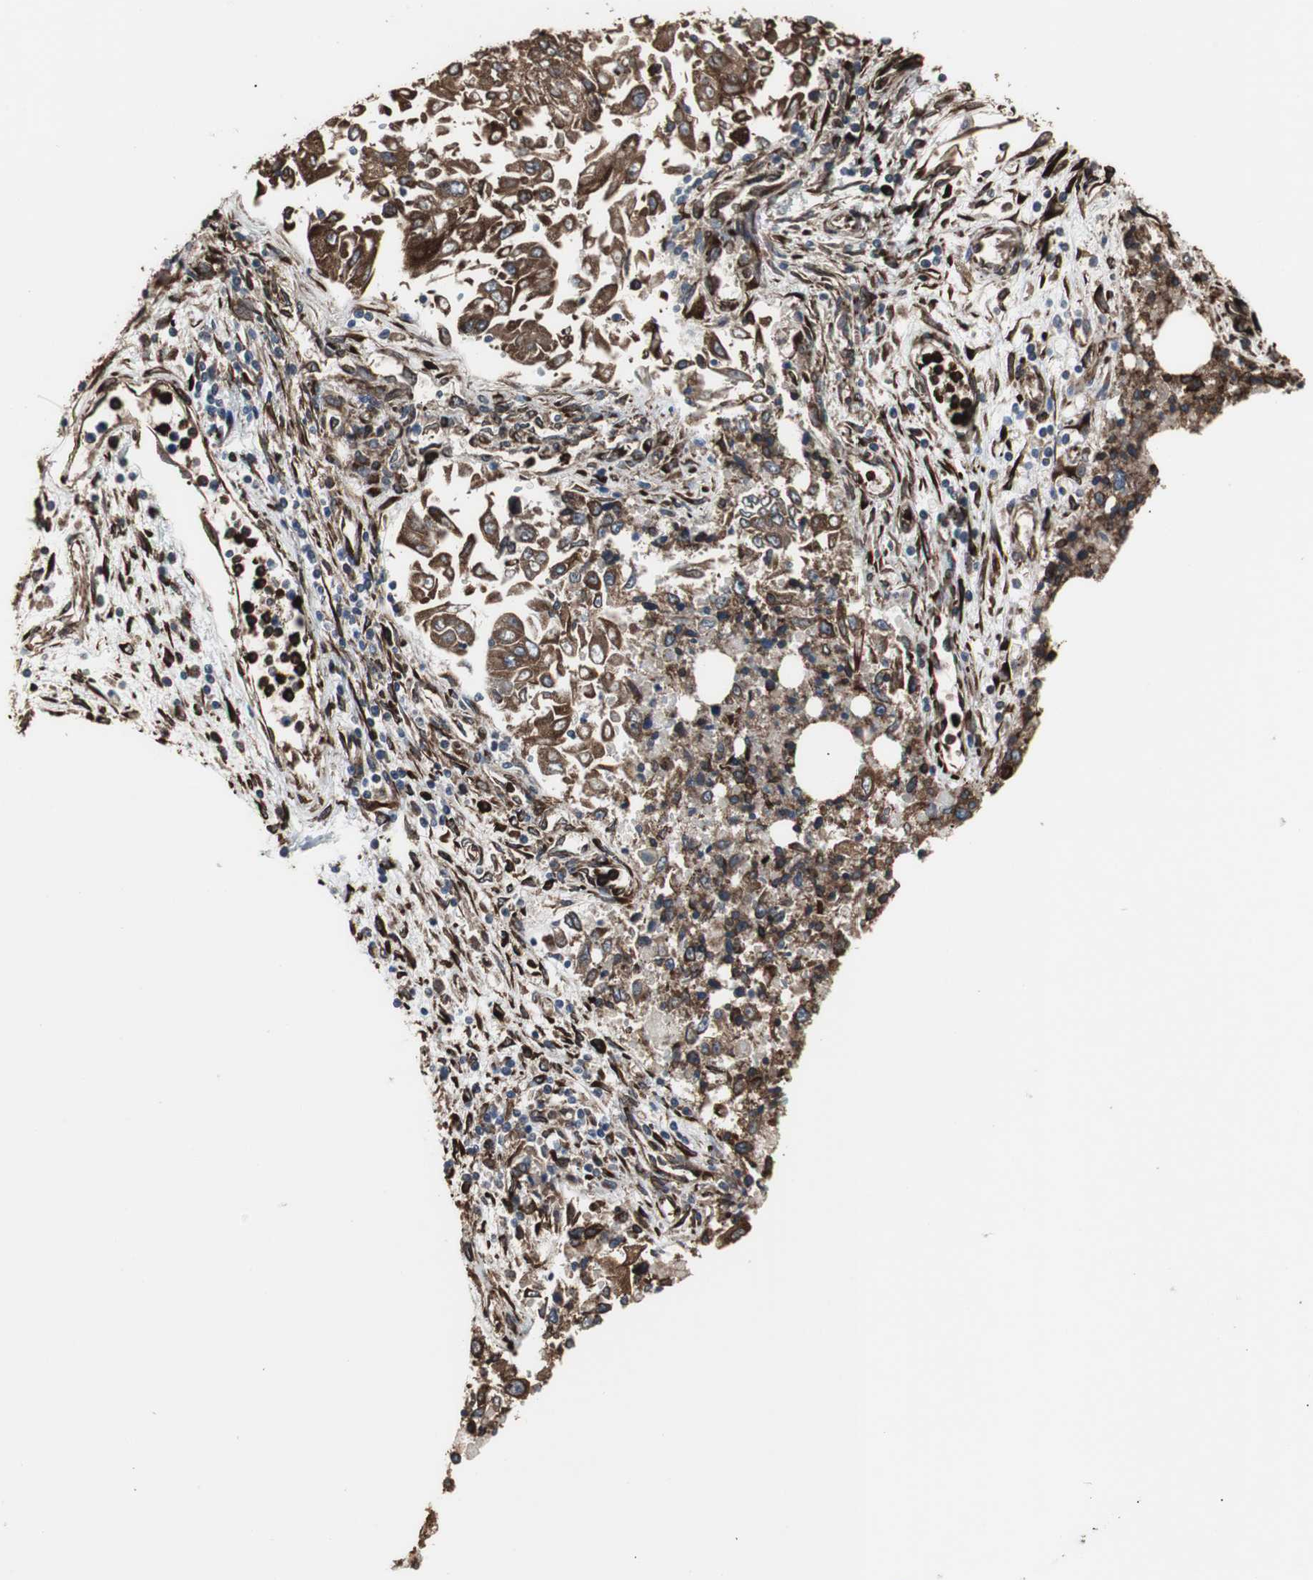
{"staining": {"intensity": "moderate", "quantity": ">75%", "location": "cytoplasmic/membranous"}, "tissue": "lung cancer", "cell_type": "Tumor cells", "image_type": "cancer", "snomed": [{"axis": "morphology", "description": "Adenocarcinoma, NOS"}, {"axis": "topography", "description": "Lung"}], "caption": "The immunohistochemical stain highlights moderate cytoplasmic/membranous positivity in tumor cells of lung cancer (adenocarcinoma) tissue.", "gene": "CALU", "patient": {"sex": "male", "age": 84}}